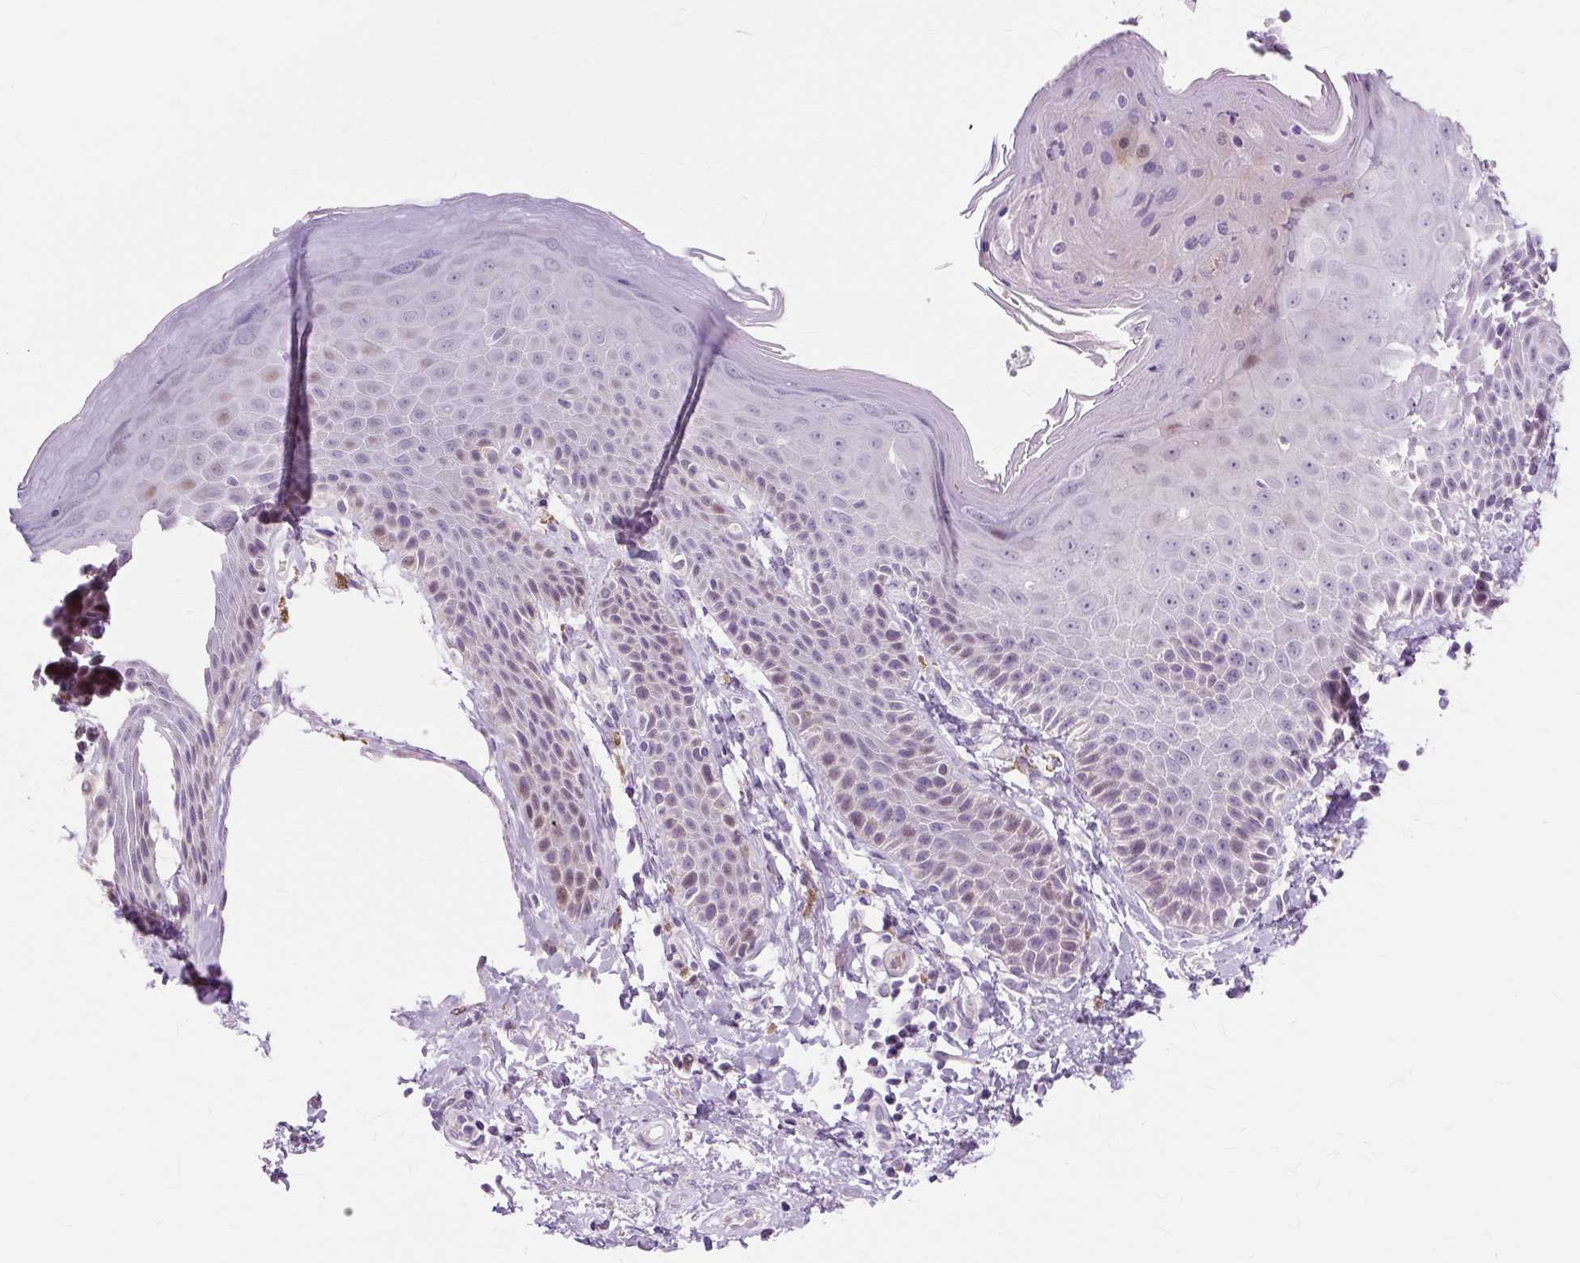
{"staining": {"intensity": "negative", "quantity": "none", "location": "none"}, "tissue": "skin", "cell_type": "Epidermal cells", "image_type": "normal", "snomed": [{"axis": "morphology", "description": "Normal tissue, NOS"}, {"axis": "topography", "description": "Peripheral nerve tissue"}], "caption": "A high-resolution histopathology image shows immunohistochemistry staining of benign skin, which reveals no significant positivity in epidermal cells.", "gene": "IRX2", "patient": {"sex": "male", "age": 51}}